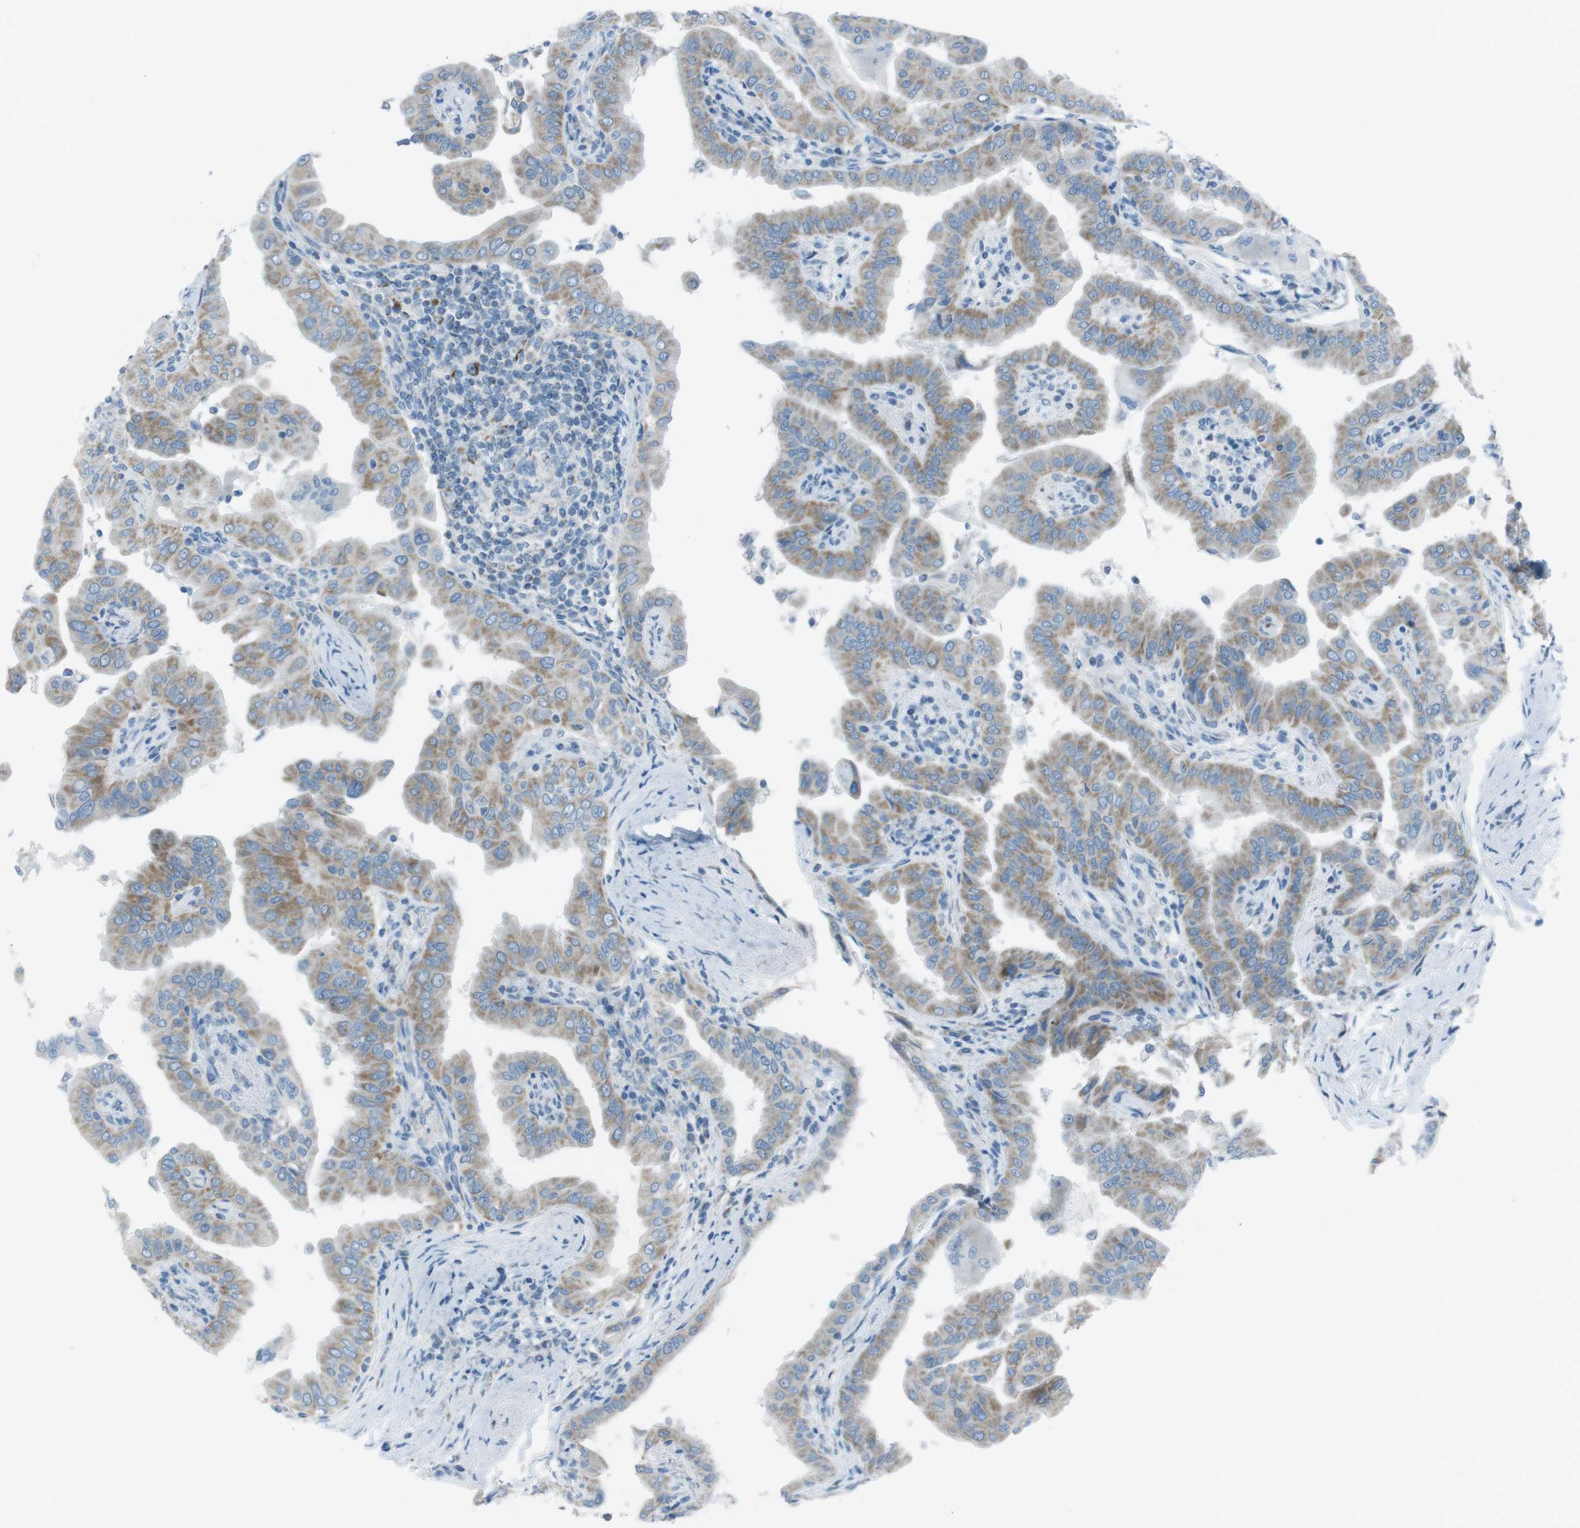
{"staining": {"intensity": "moderate", "quantity": "25%-75%", "location": "cytoplasmic/membranous"}, "tissue": "thyroid cancer", "cell_type": "Tumor cells", "image_type": "cancer", "snomed": [{"axis": "morphology", "description": "Papillary adenocarcinoma, NOS"}, {"axis": "topography", "description": "Thyroid gland"}], "caption": "Thyroid papillary adenocarcinoma was stained to show a protein in brown. There is medium levels of moderate cytoplasmic/membranous staining in about 25%-75% of tumor cells.", "gene": "DNAJA3", "patient": {"sex": "male", "age": 33}}